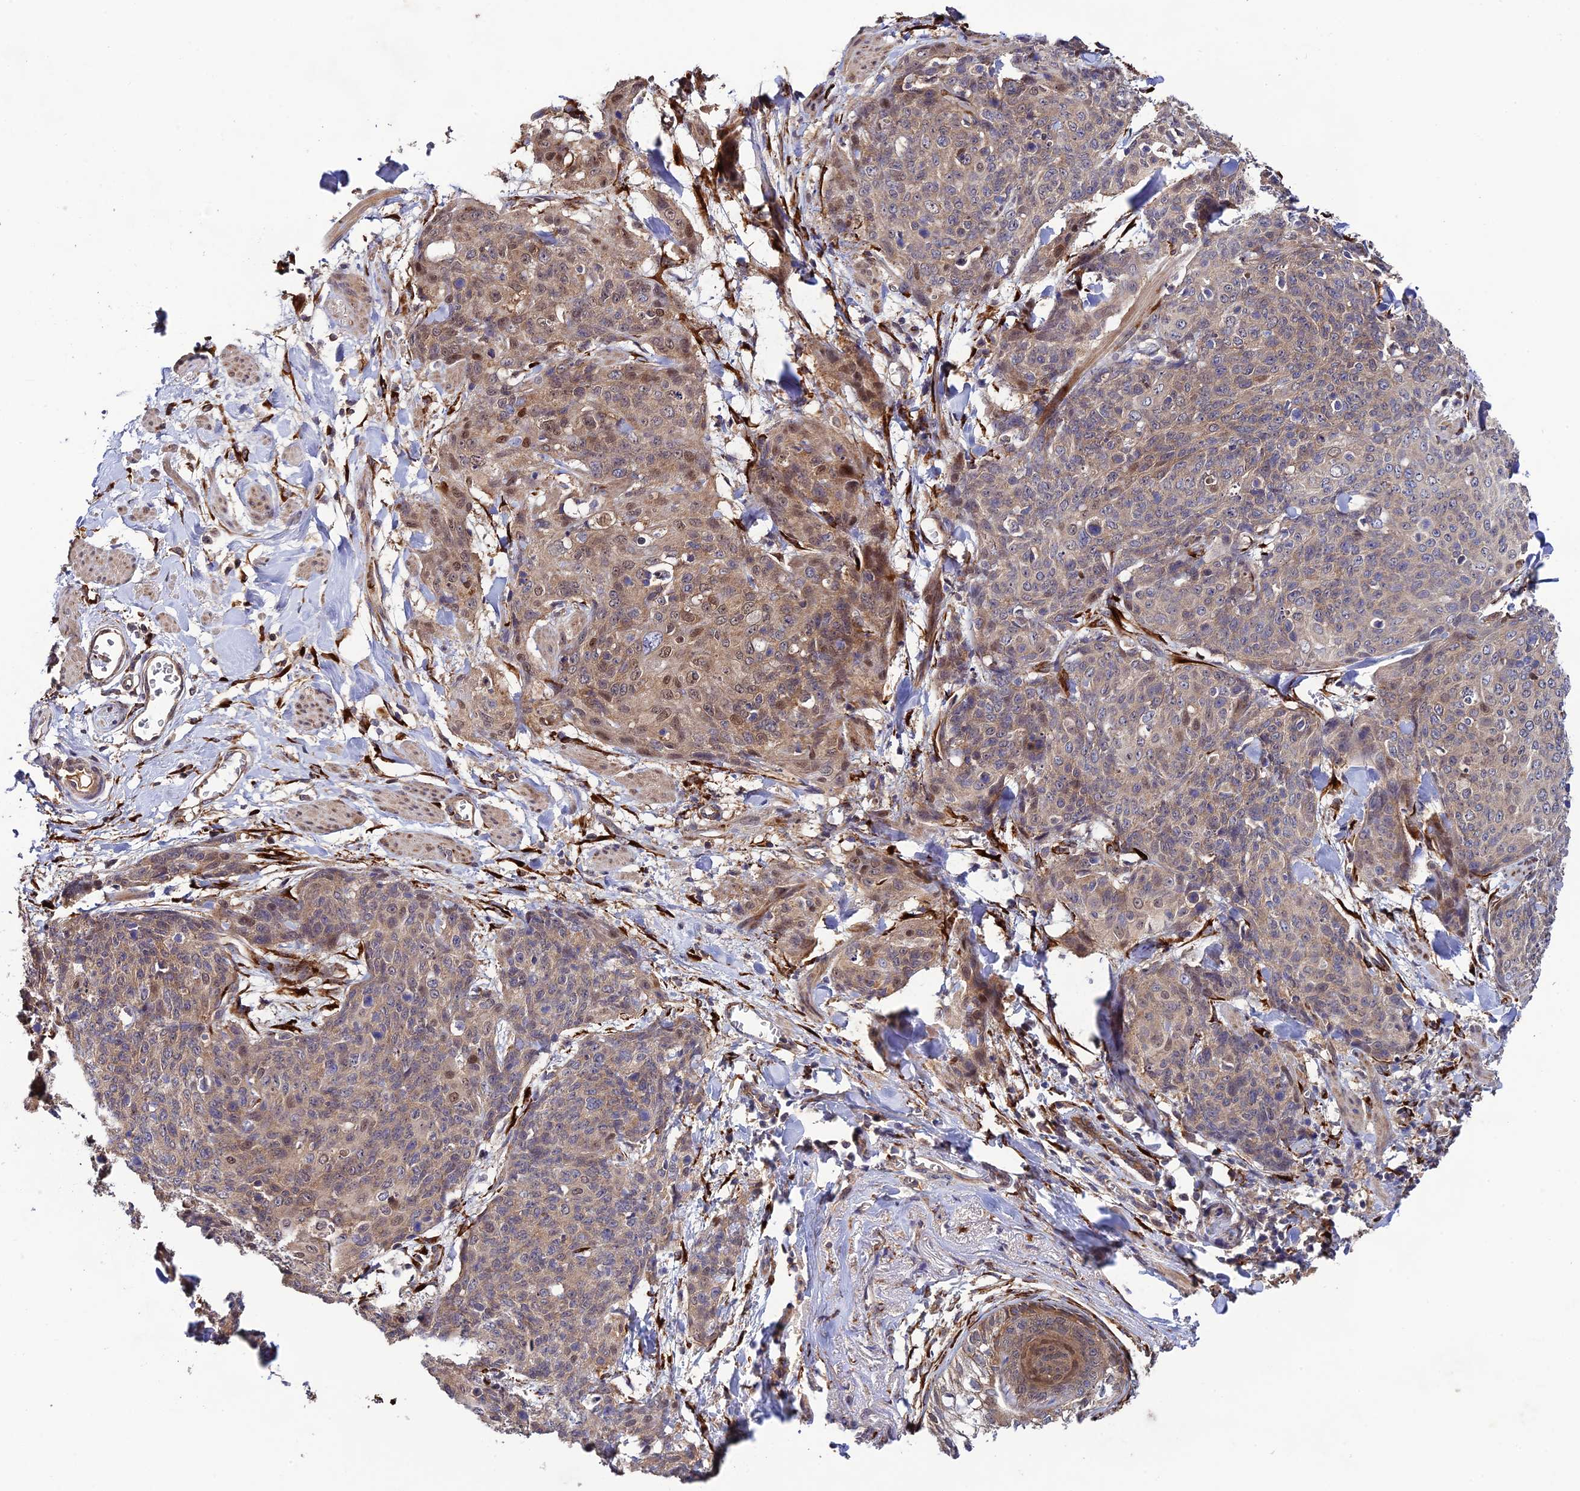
{"staining": {"intensity": "weak", "quantity": "<25%", "location": "cytoplasmic/membranous,nuclear"}, "tissue": "skin cancer", "cell_type": "Tumor cells", "image_type": "cancer", "snomed": [{"axis": "morphology", "description": "Squamous cell carcinoma, NOS"}, {"axis": "topography", "description": "Skin"}, {"axis": "topography", "description": "Vulva"}], "caption": "The IHC histopathology image has no significant staining in tumor cells of squamous cell carcinoma (skin) tissue.", "gene": "P3H3", "patient": {"sex": "female", "age": 85}}